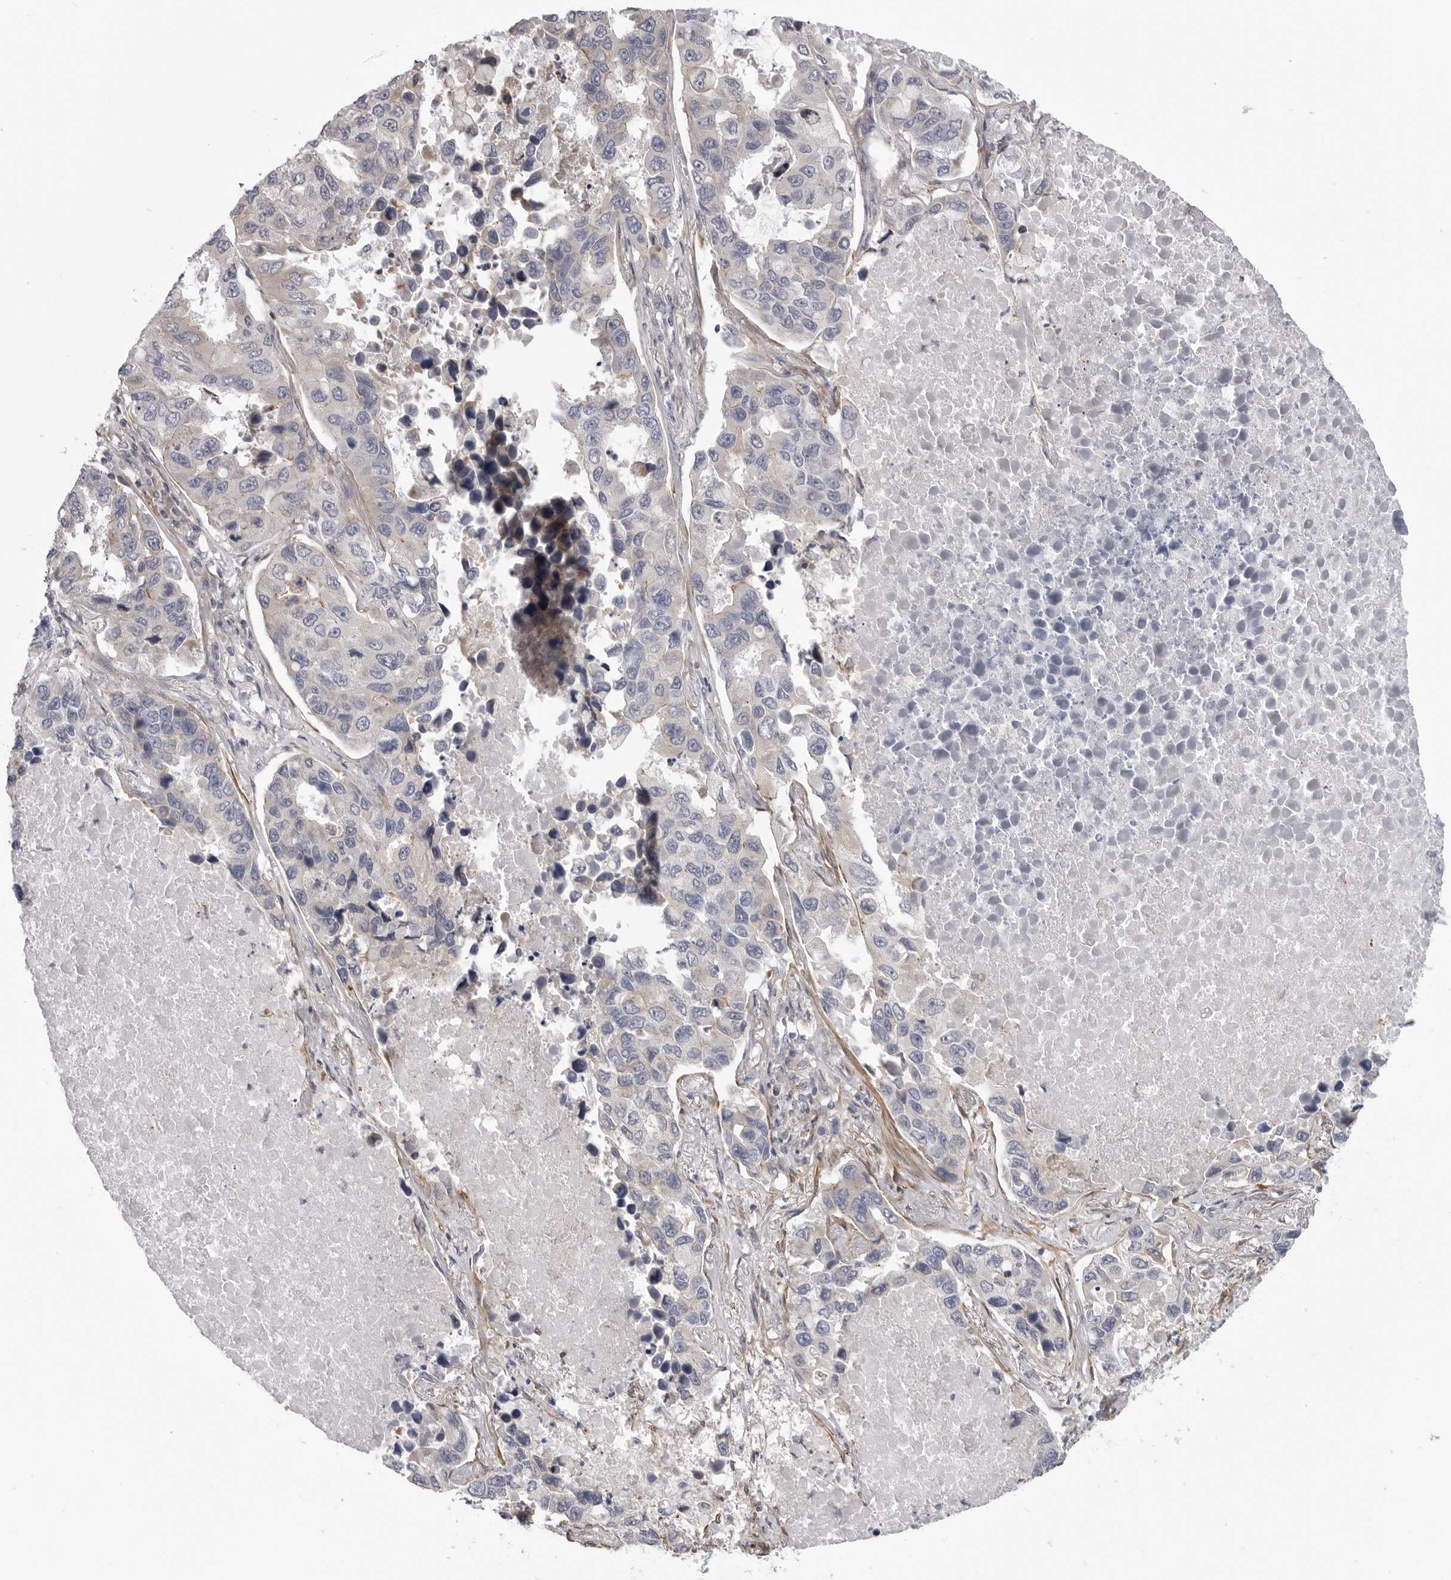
{"staining": {"intensity": "negative", "quantity": "none", "location": "none"}, "tissue": "lung cancer", "cell_type": "Tumor cells", "image_type": "cancer", "snomed": [{"axis": "morphology", "description": "Adenocarcinoma, NOS"}, {"axis": "topography", "description": "Lung"}], "caption": "The image displays no significant staining in tumor cells of adenocarcinoma (lung).", "gene": "SCP2", "patient": {"sex": "male", "age": 64}}